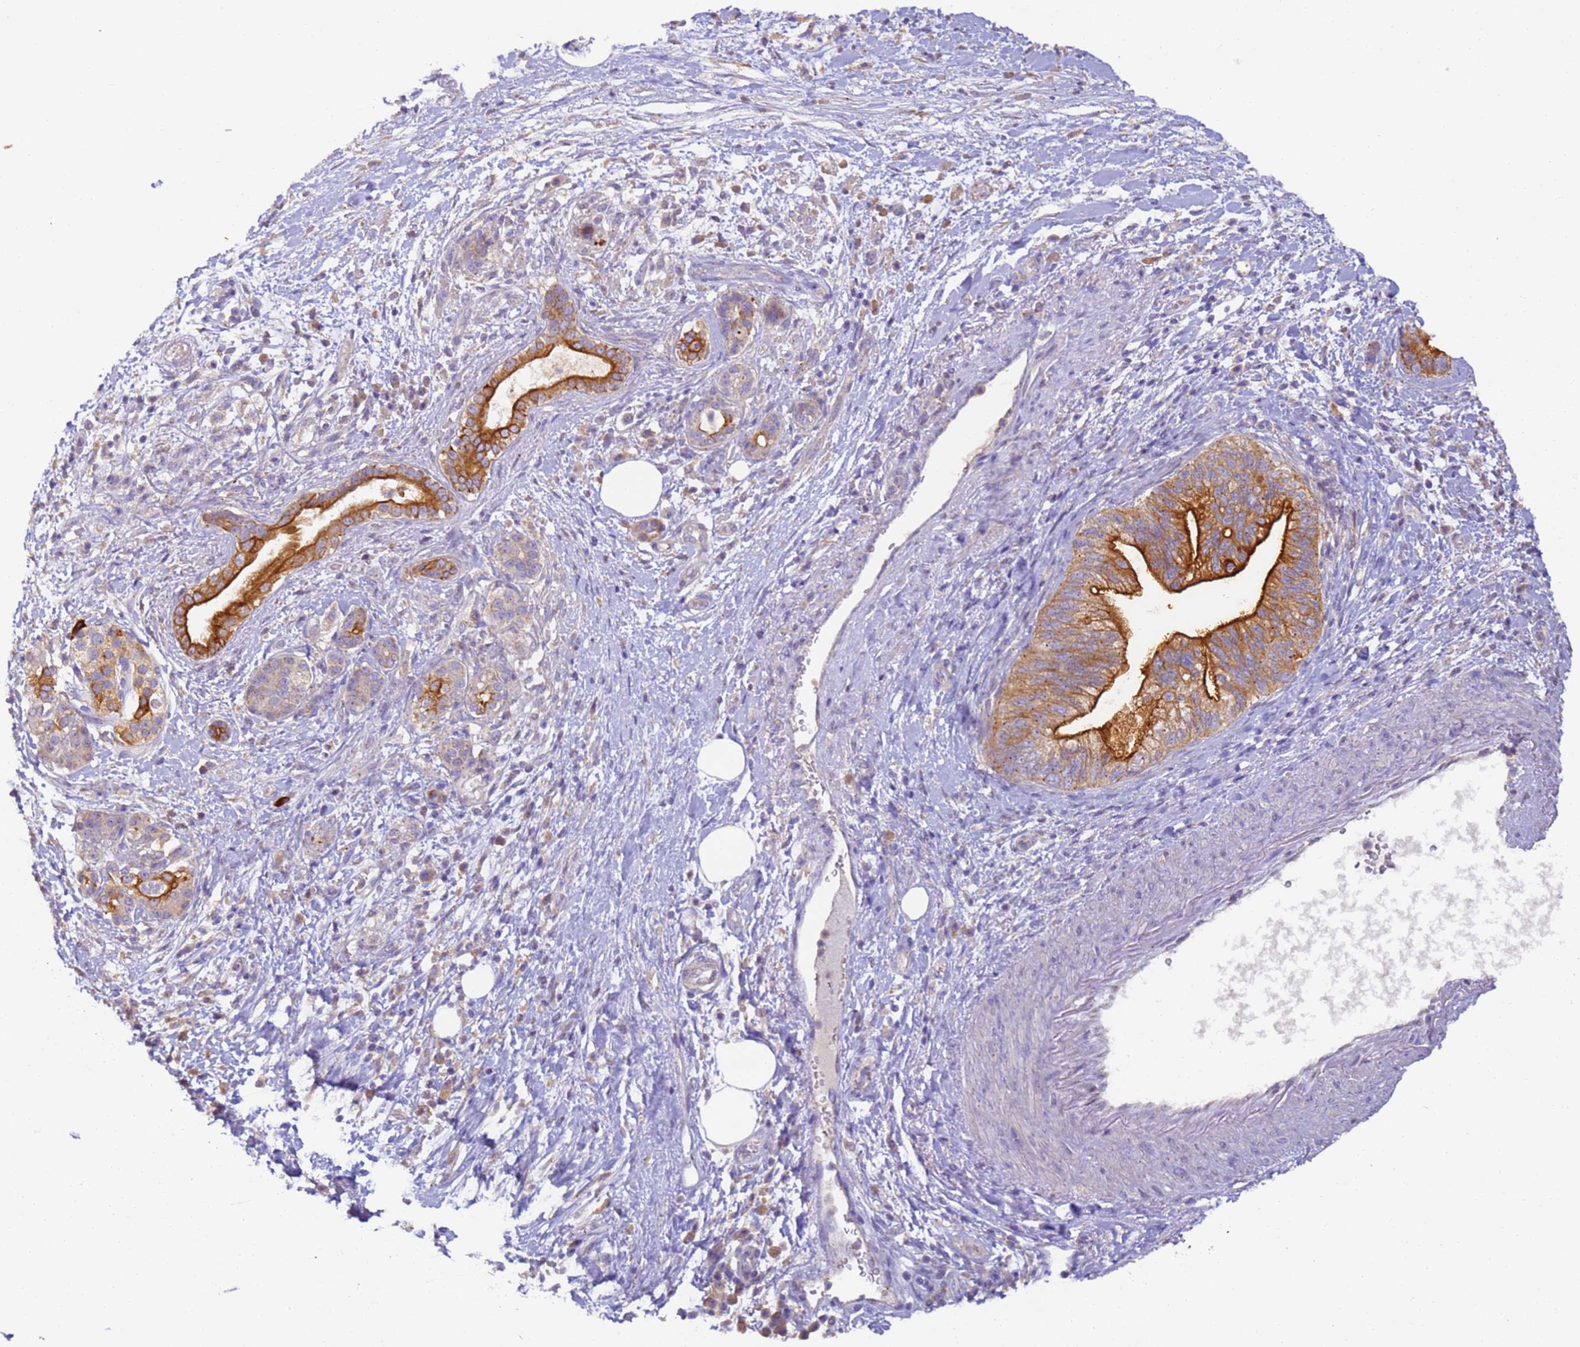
{"staining": {"intensity": "strong", "quantity": ">75%", "location": "cytoplasmic/membranous"}, "tissue": "pancreatic cancer", "cell_type": "Tumor cells", "image_type": "cancer", "snomed": [{"axis": "morphology", "description": "Adenocarcinoma, NOS"}, {"axis": "topography", "description": "Pancreas"}], "caption": "The immunohistochemical stain labels strong cytoplasmic/membranous staining in tumor cells of pancreatic adenocarcinoma tissue.", "gene": "TIGAR", "patient": {"sex": "female", "age": 73}}